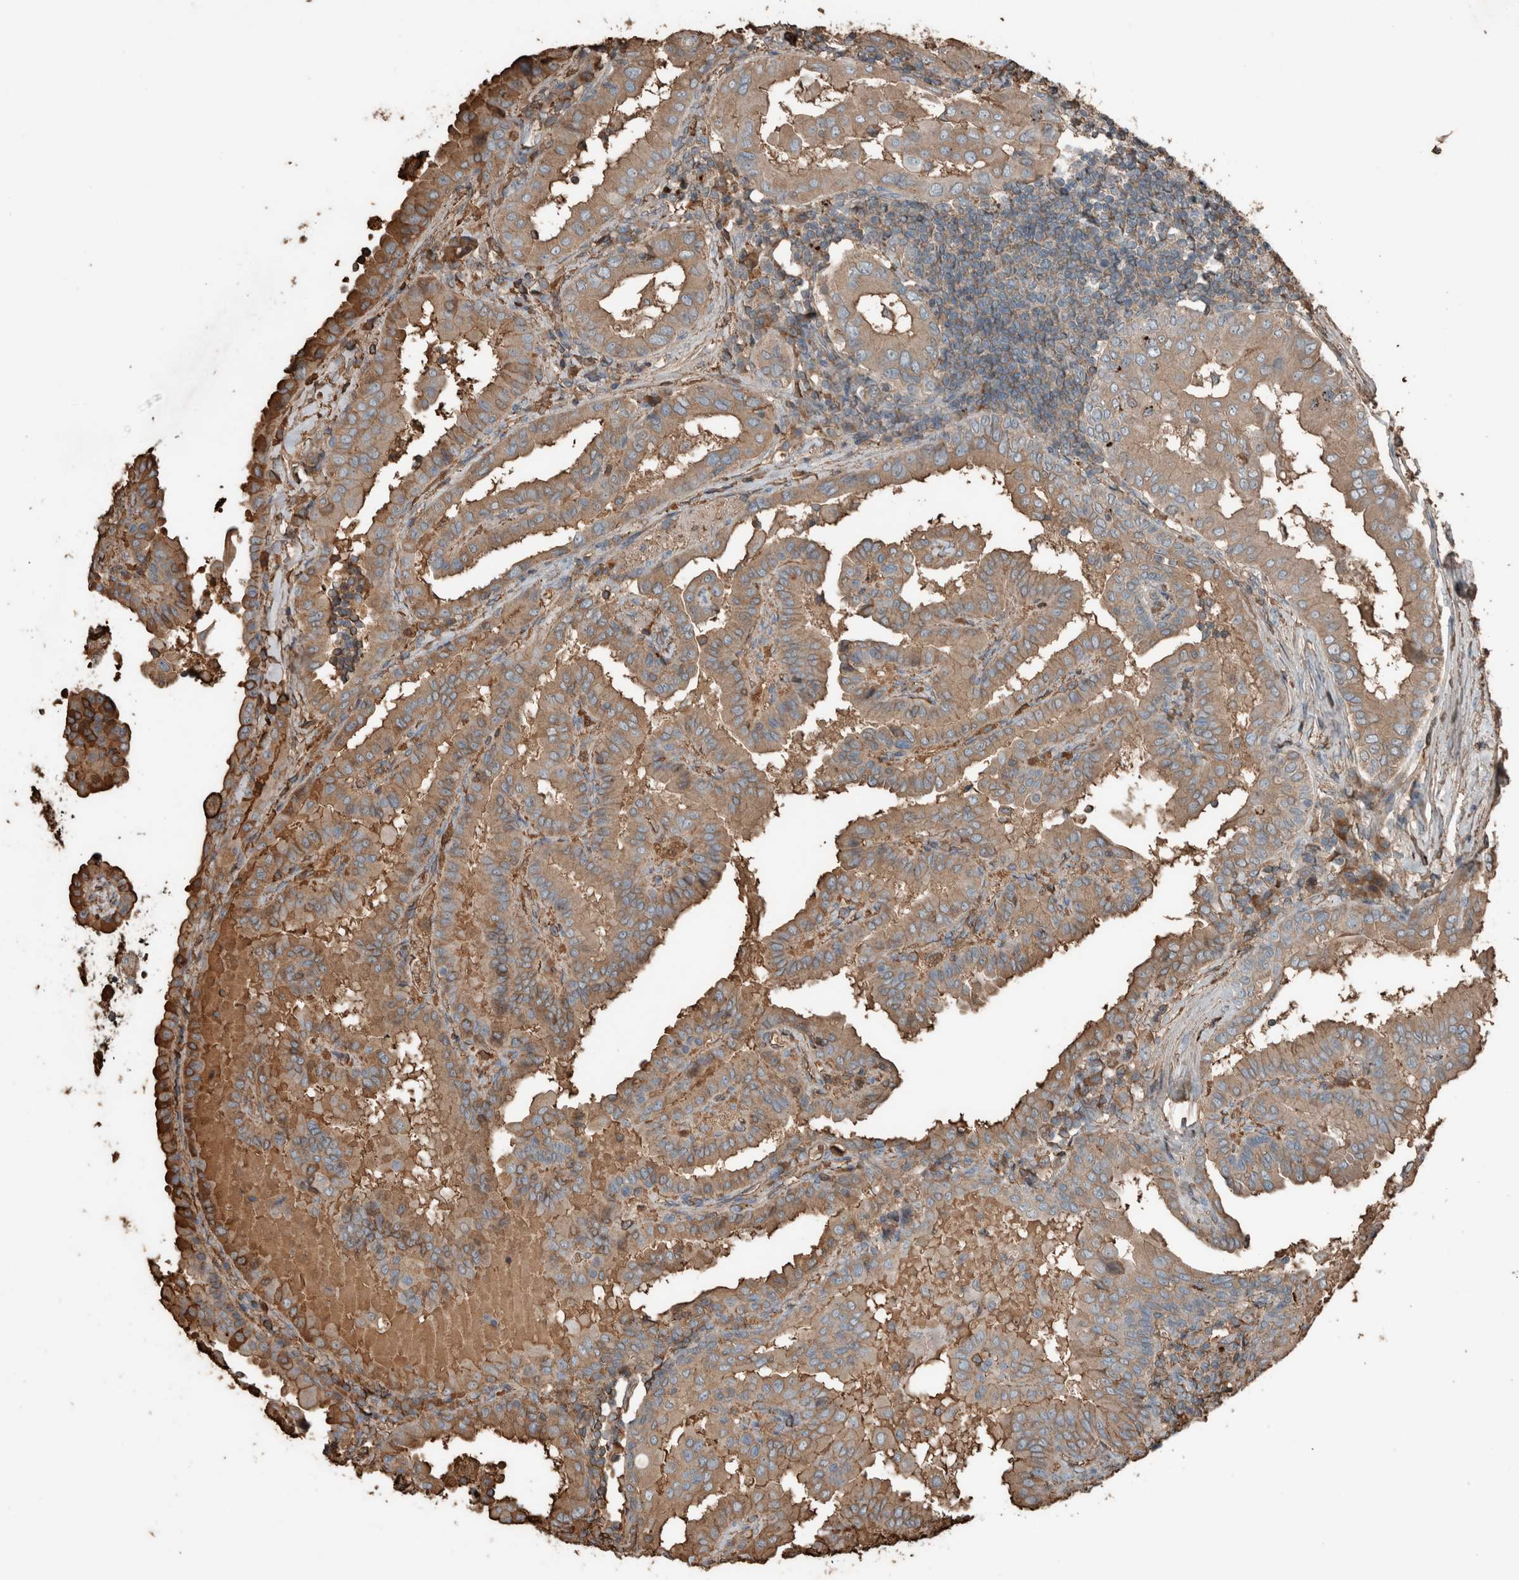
{"staining": {"intensity": "weak", "quantity": ">75%", "location": "cytoplasmic/membranous"}, "tissue": "thyroid cancer", "cell_type": "Tumor cells", "image_type": "cancer", "snomed": [{"axis": "morphology", "description": "Papillary adenocarcinoma, NOS"}, {"axis": "topography", "description": "Thyroid gland"}], "caption": "This image exhibits IHC staining of human thyroid cancer, with low weak cytoplasmic/membranous staining in approximately >75% of tumor cells.", "gene": "USP34", "patient": {"sex": "male", "age": 33}}